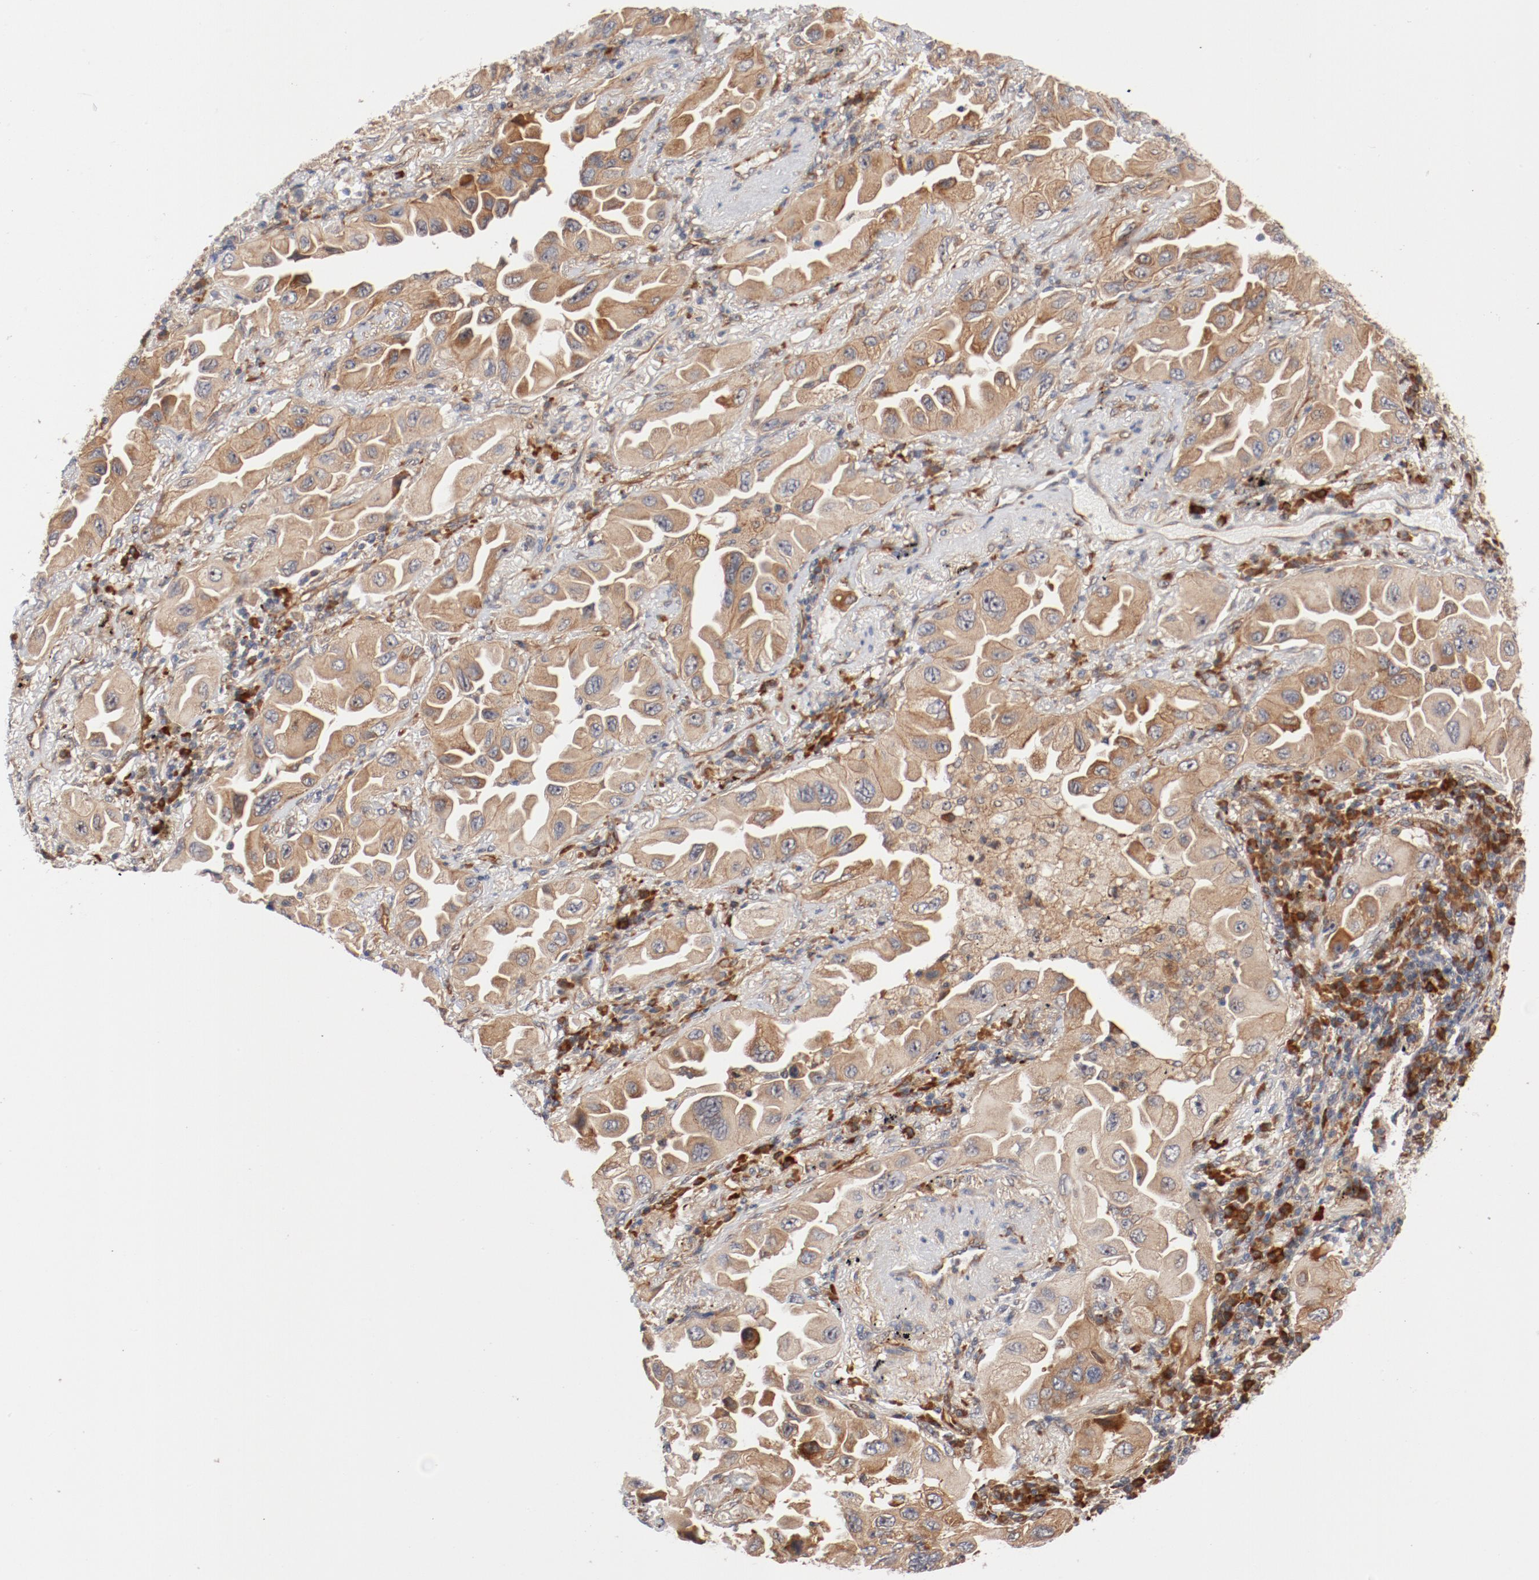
{"staining": {"intensity": "moderate", "quantity": ">75%", "location": "cytoplasmic/membranous"}, "tissue": "lung cancer", "cell_type": "Tumor cells", "image_type": "cancer", "snomed": [{"axis": "morphology", "description": "Adenocarcinoma, NOS"}, {"axis": "topography", "description": "Lung"}], "caption": "Immunohistochemical staining of adenocarcinoma (lung) exhibits medium levels of moderate cytoplasmic/membranous protein staining in approximately >75% of tumor cells.", "gene": "PITPNM2", "patient": {"sex": "female", "age": 65}}